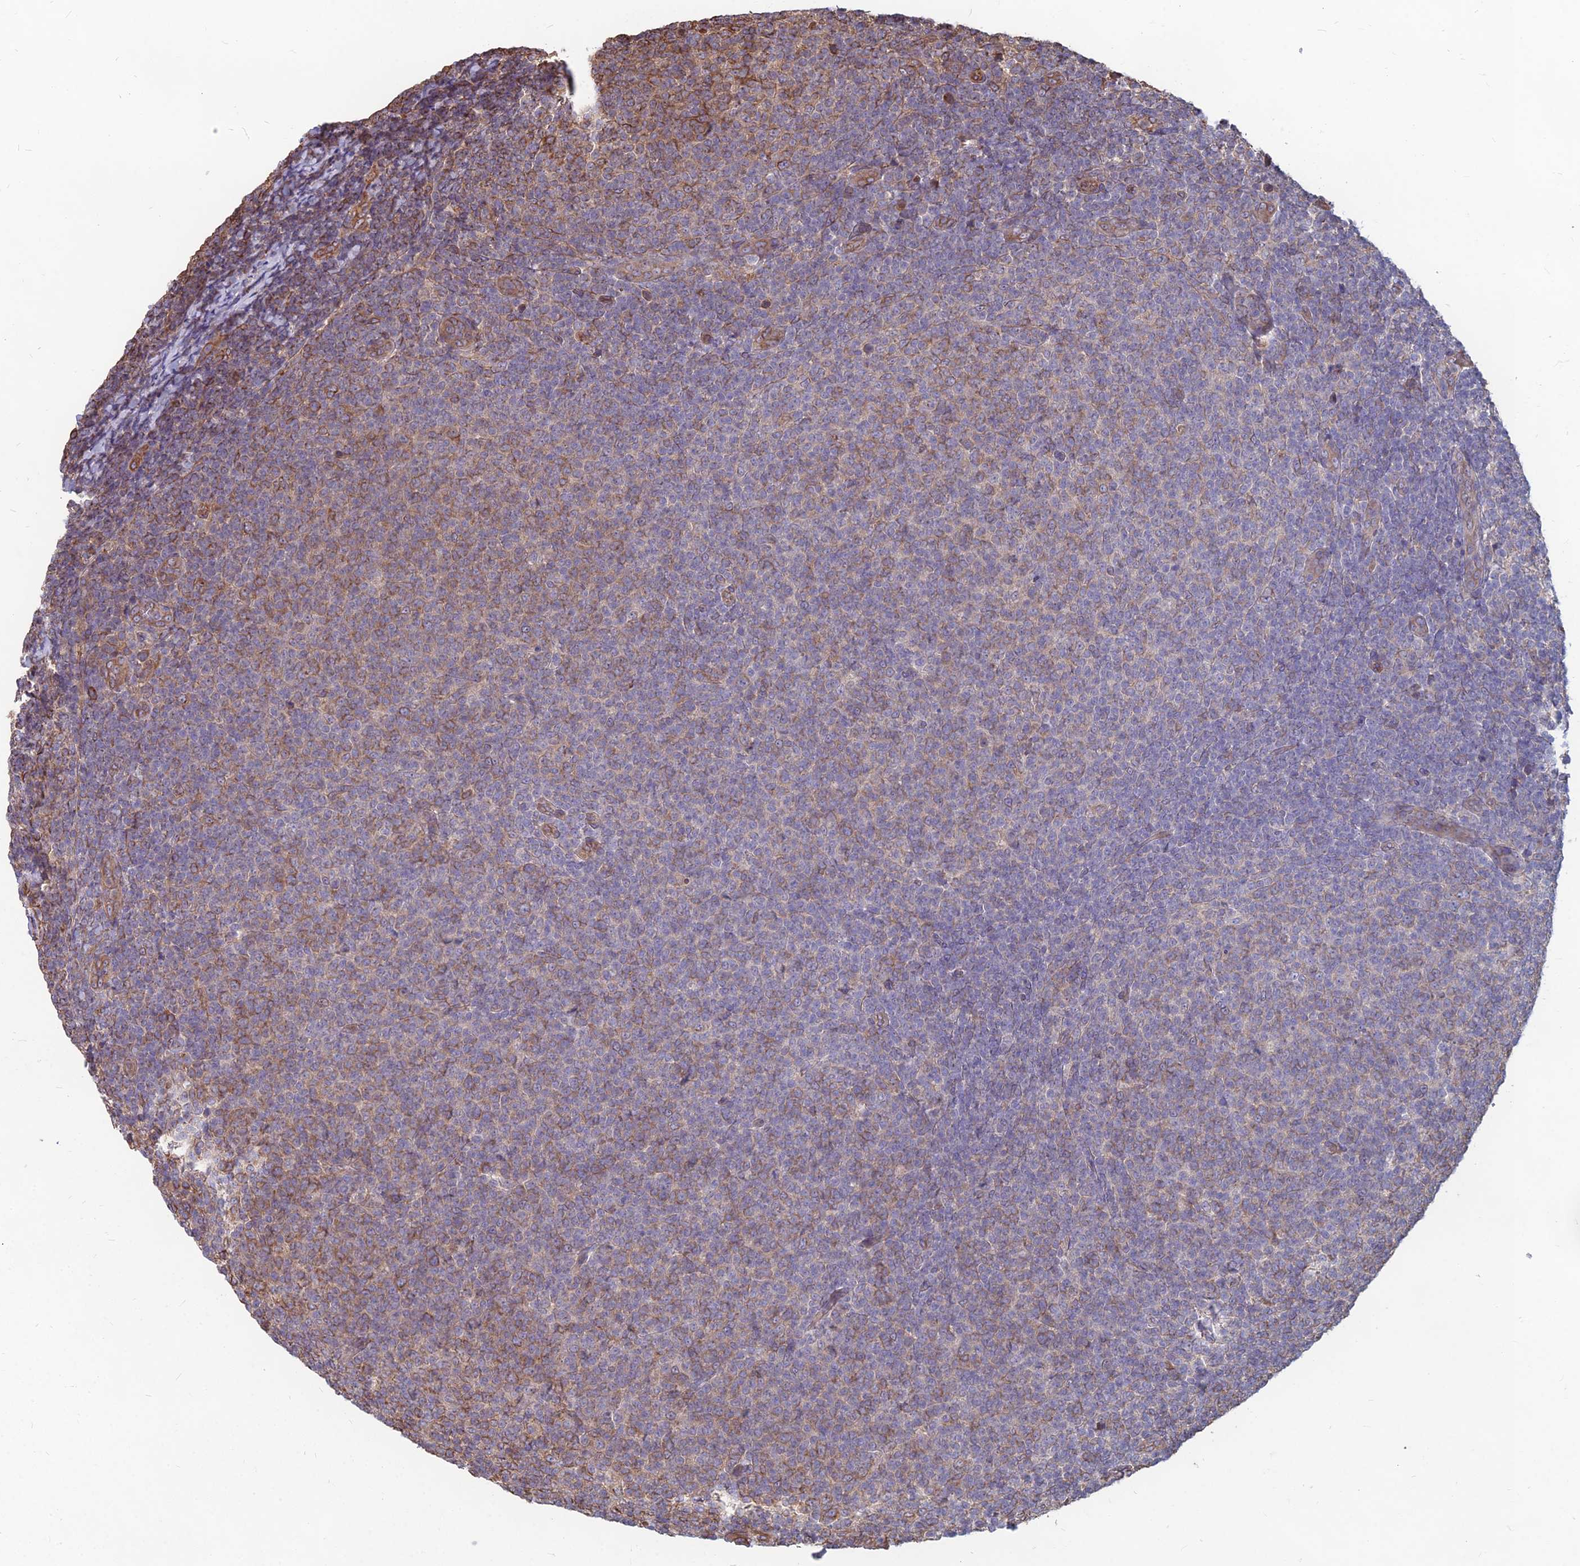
{"staining": {"intensity": "moderate", "quantity": "25%-75%", "location": "cytoplasmic/membranous"}, "tissue": "lymphoma", "cell_type": "Tumor cells", "image_type": "cancer", "snomed": [{"axis": "morphology", "description": "Malignant lymphoma, non-Hodgkin's type, Low grade"}, {"axis": "topography", "description": "Lymph node"}], "caption": "Immunohistochemical staining of human malignant lymphoma, non-Hodgkin's type (low-grade) demonstrates moderate cytoplasmic/membranous protein expression in approximately 25%-75% of tumor cells.", "gene": "LSM6", "patient": {"sex": "male", "age": 66}}